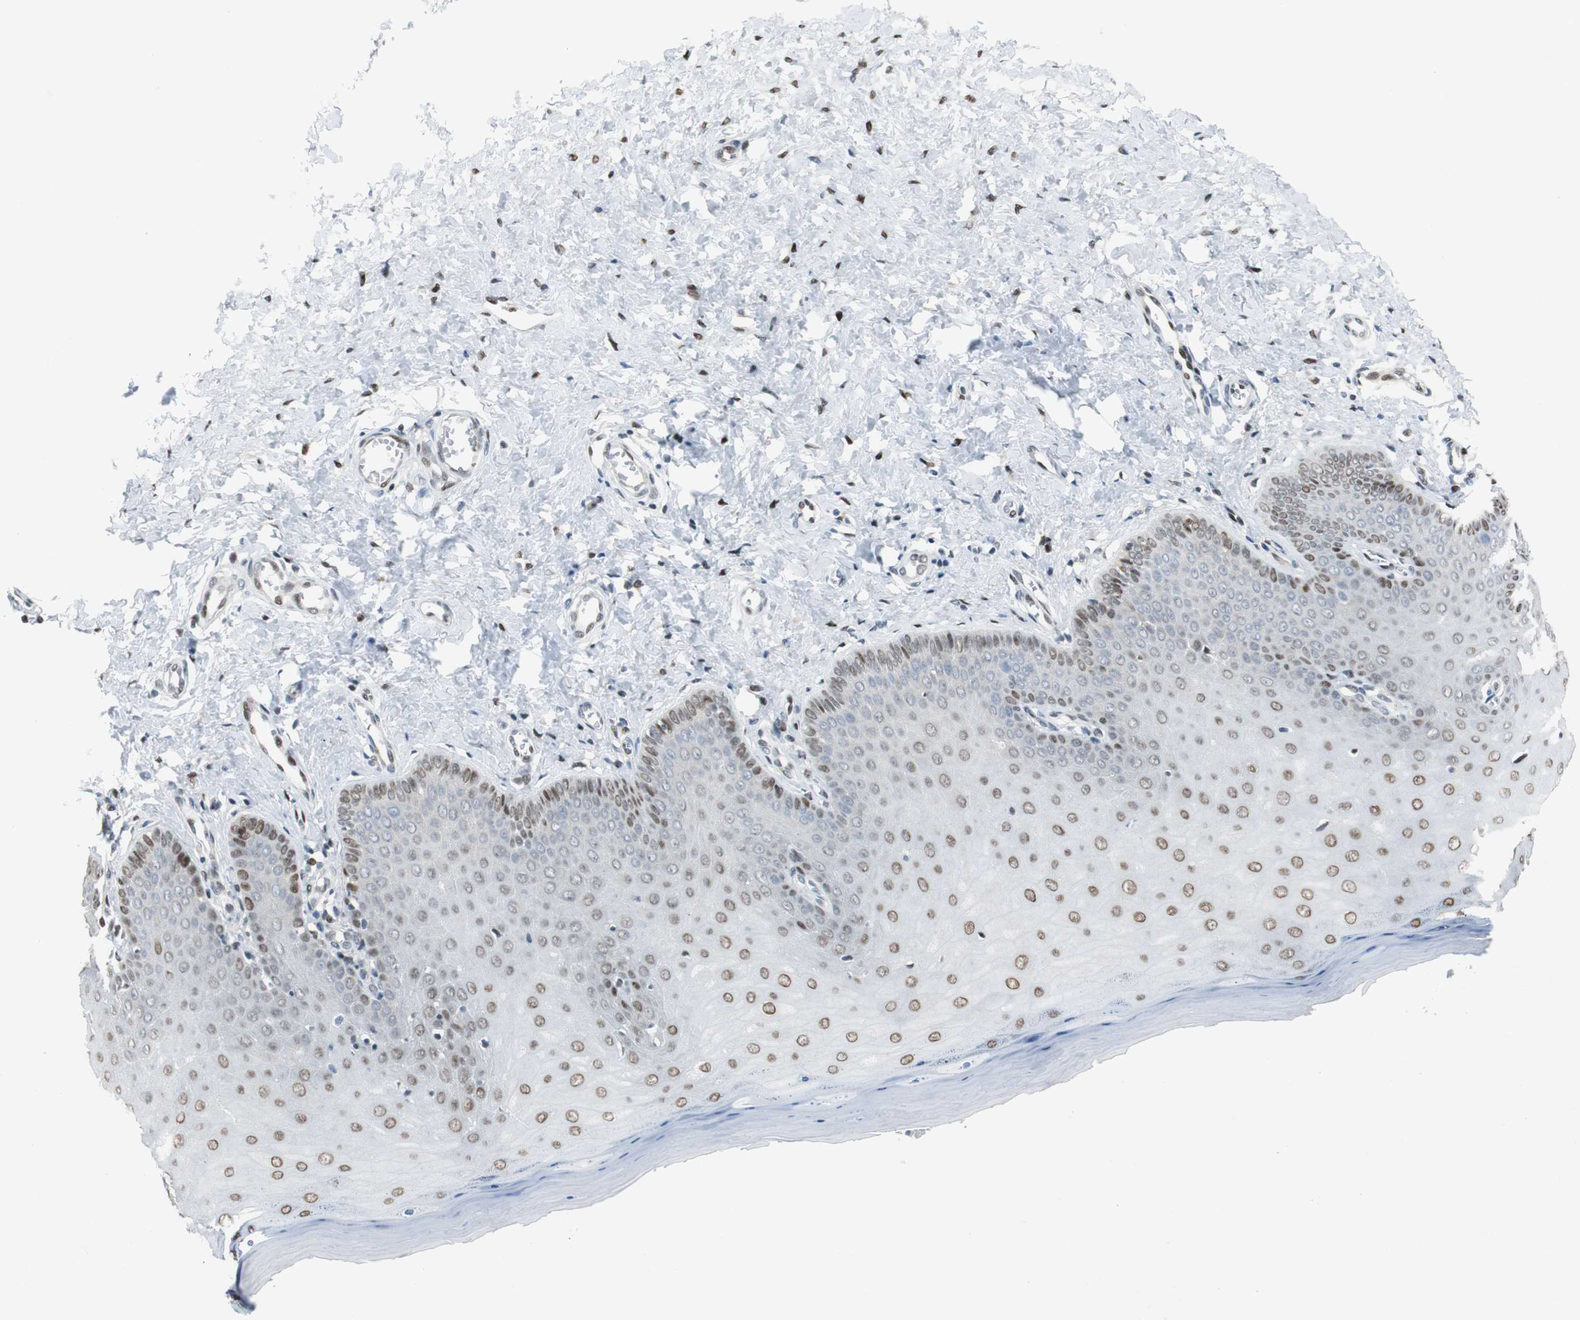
{"staining": {"intensity": "strong", "quantity": ">75%", "location": "nuclear"}, "tissue": "cervix", "cell_type": "Glandular cells", "image_type": "normal", "snomed": [{"axis": "morphology", "description": "Normal tissue, NOS"}, {"axis": "topography", "description": "Cervix"}], "caption": "IHC staining of unremarkable cervix, which reveals high levels of strong nuclear staining in about >75% of glandular cells indicating strong nuclear protein positivity. The staining was performed using DAB (3,3'-diaminobenzidine) (brown) for protein detection and nuclei were counterstained in hematoxylin (blue).", "gene": "AJUBA", "patient": {"sex": "female", "age": 55}}